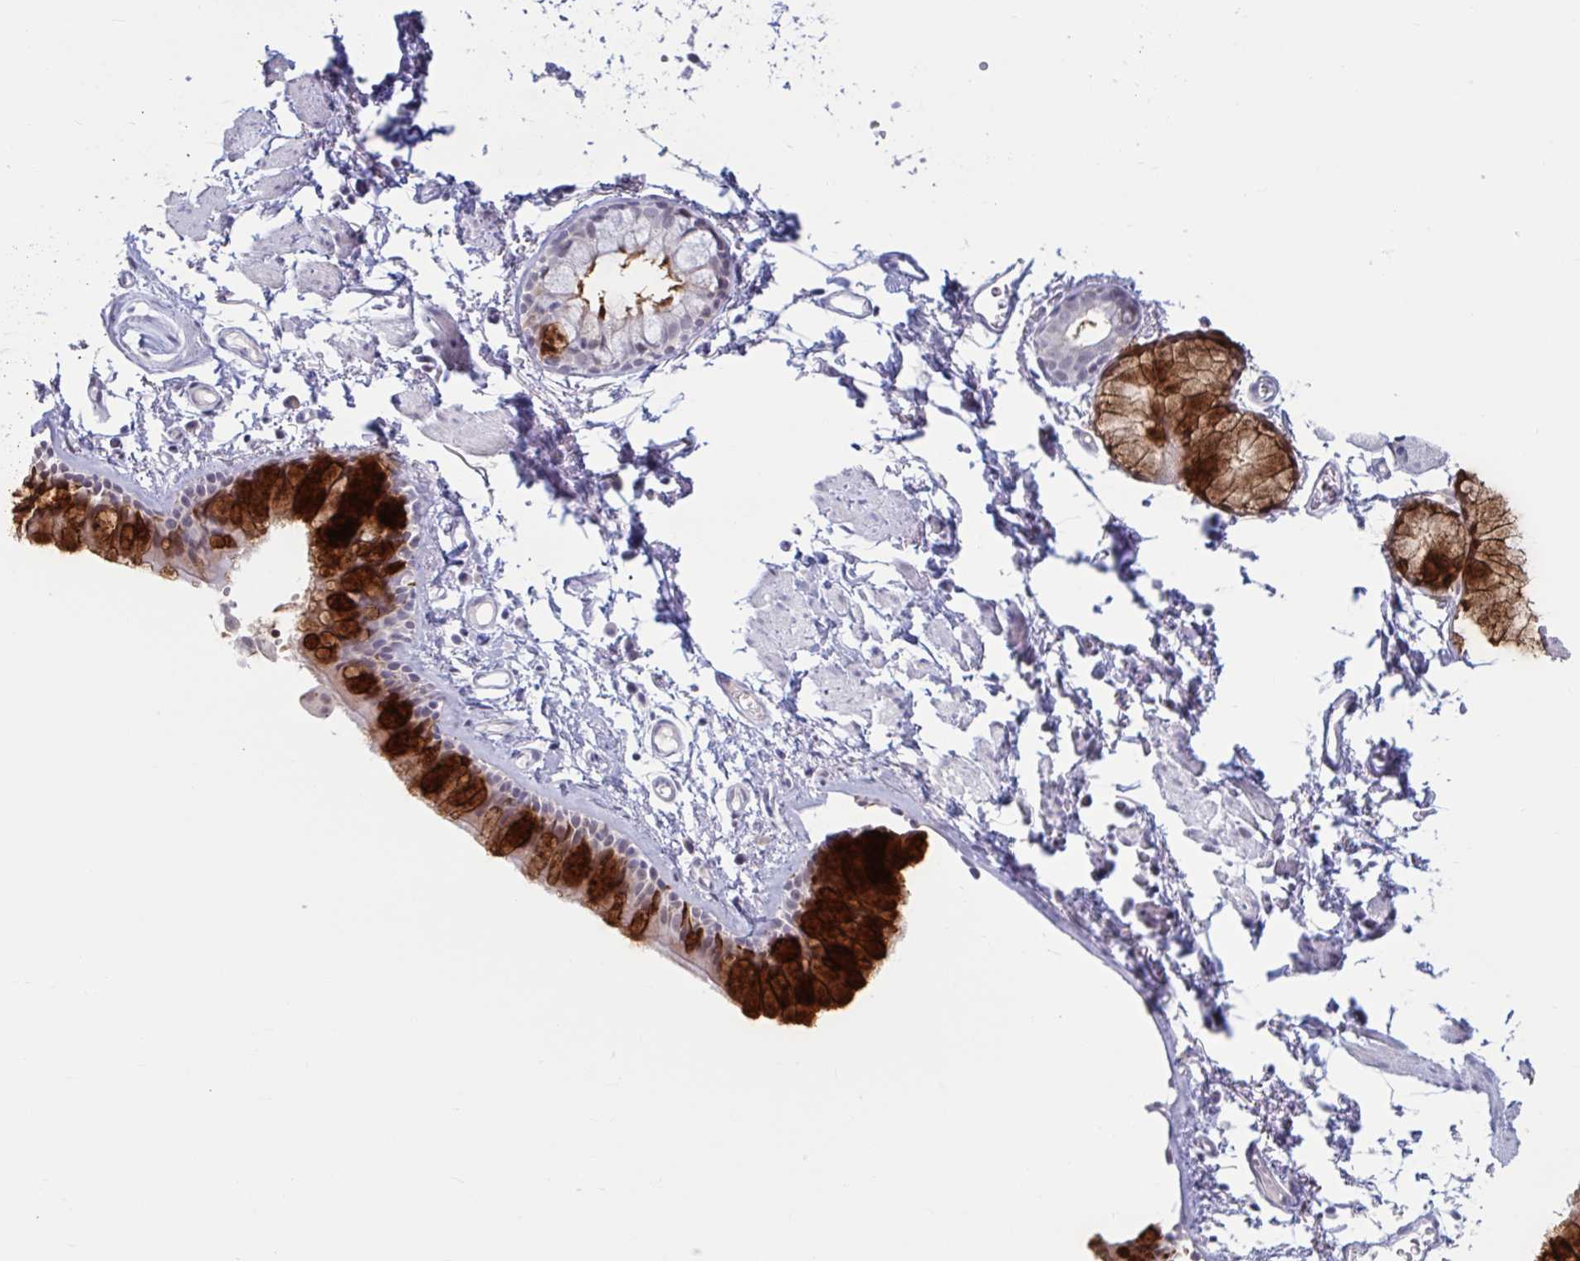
{"staining": {"intensity": "strong", "quantity": "25%-75%", "location": "cytoplasmic/membranous,nuclear"}, "tissue": "bronchus", "cell_type": "Respiratory epithelial cells", "image_type": "normal", "snomed": [{"axis": "morphology", "description": "Normal tissue, NOS"}, {"axis": "topography", "description": "Cartilage tissue"}, {"axis": "topography", "description": "Bronchus"}], "caption": "Respiratory epithelial cells display strong cytoplasmic/membranous,nuclear expression in about 25%-75% of cells in unremarkable bronchus. (brown staining indicates protein expression, while blue staining denotes nuclei).", "gene": "MSMB", "patient": {"sex": "female", "age": 79}}